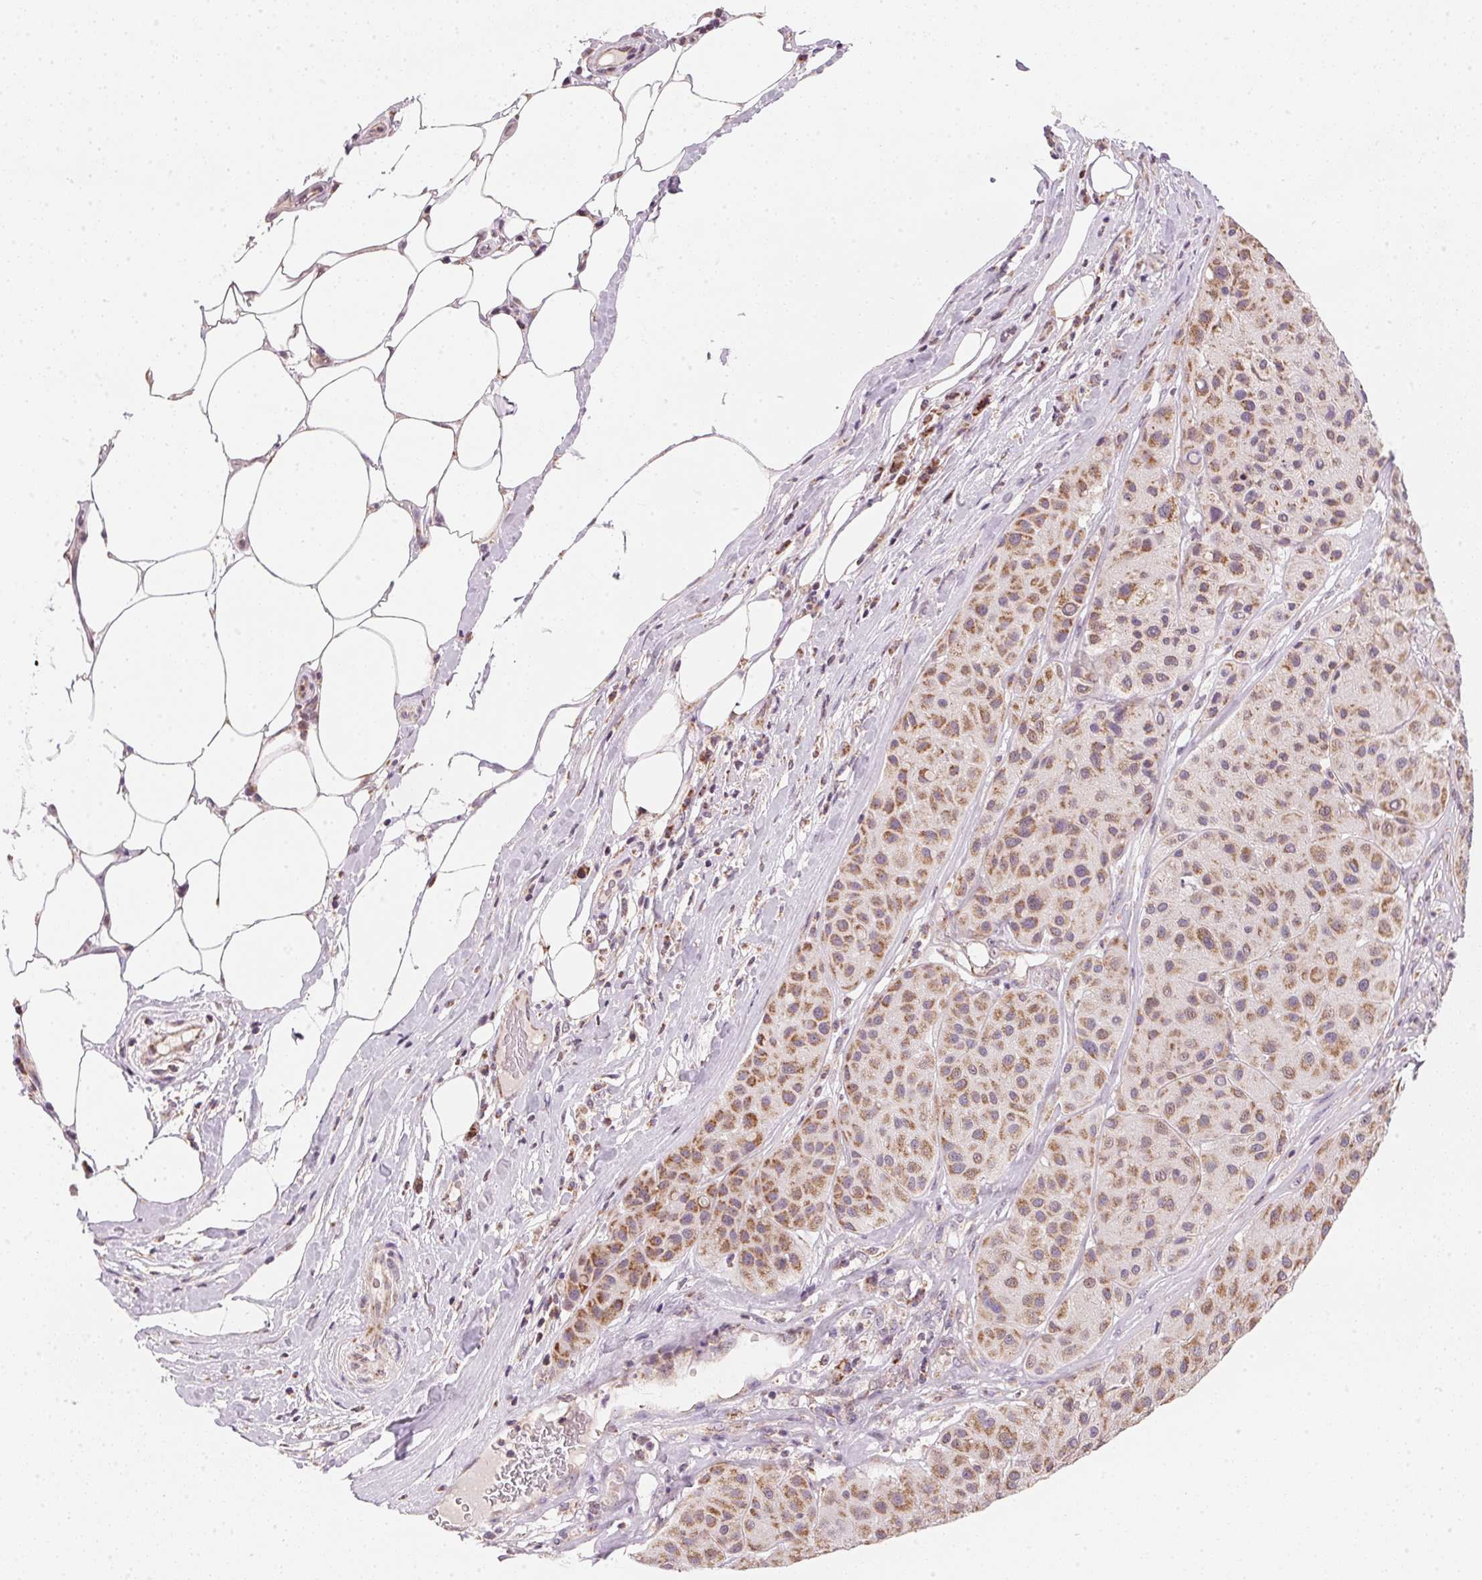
{"staining": {"intensity": "moderate", "quantity": ">75%", "location": "cytoplasmic/membranous"}, "tissue": "melanoma", "cell_type": "Tumor cells", "image_type": "cancer", "snomed": [{"axis": "morphology", "description": "Malignant melanoma, Metastatic site"}, {"axis": "topography", "description": "Smooth muscle"}], "caption": "Immunohistochemical staining of malignant melanoma (metastatic site) exhibits medium levels of moderate cytoplasmic/membranous expression in approximately >75% of tumor cells.", "gene": "COQ7", "patient": {"sex": "male", "age": 41}}